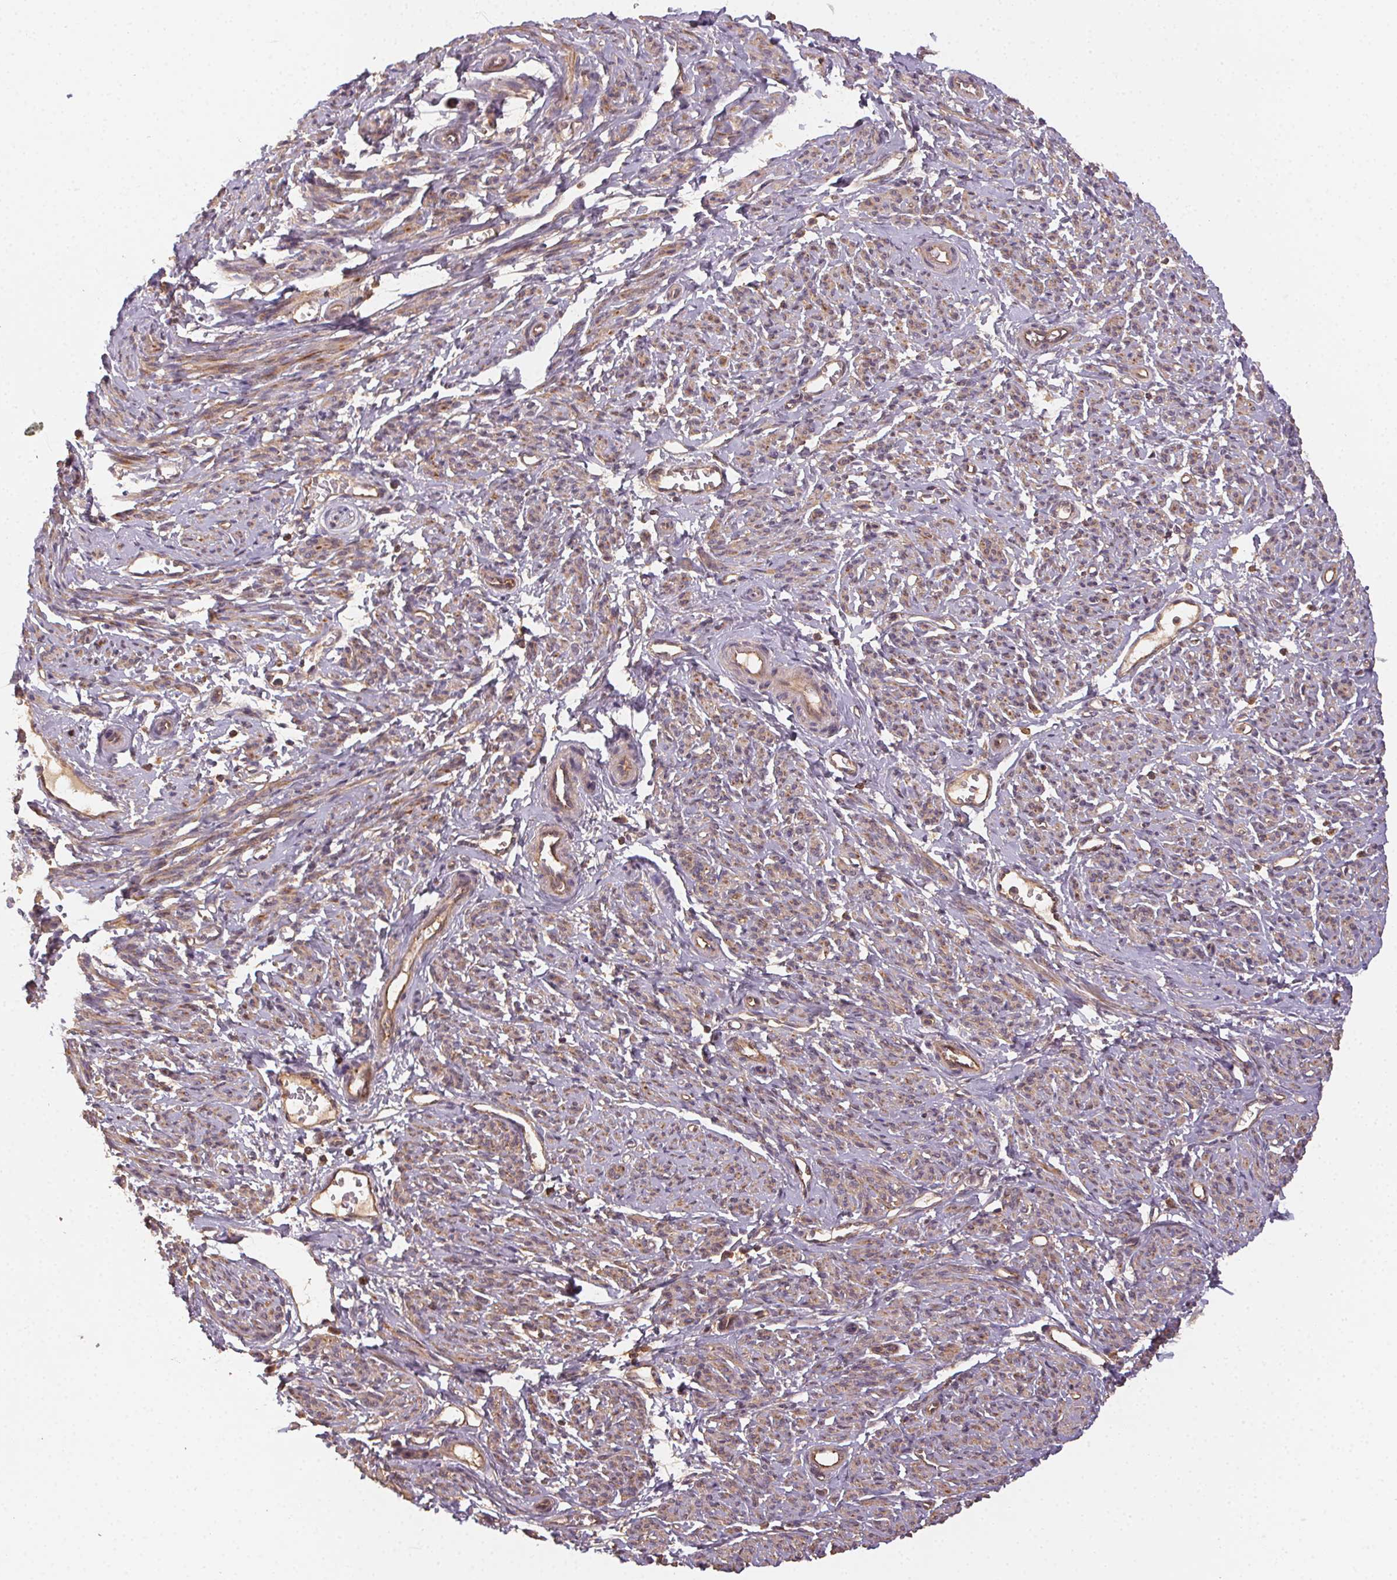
{"staining": {"intensity": "moderate", "quantity": ">75%", "location": "cytoplasmic/membranous"}, "tissue": "smooth muscle", "cell_type": "Smooth muscle cells", "image_type": "normal", "snomed": [{"axis": "morphology", "description": "Normal tissue, NOS"}, {"axis": "topography", "description": "Smooth muscle"}], "caption": "Moderate cytoplasmic/membranous positivity is seen in approximately >75% of smooth muscle cells in unremarkable smooth muscle.", "gene": "RALA", "patient": {"sex": "female", "age": 65}}